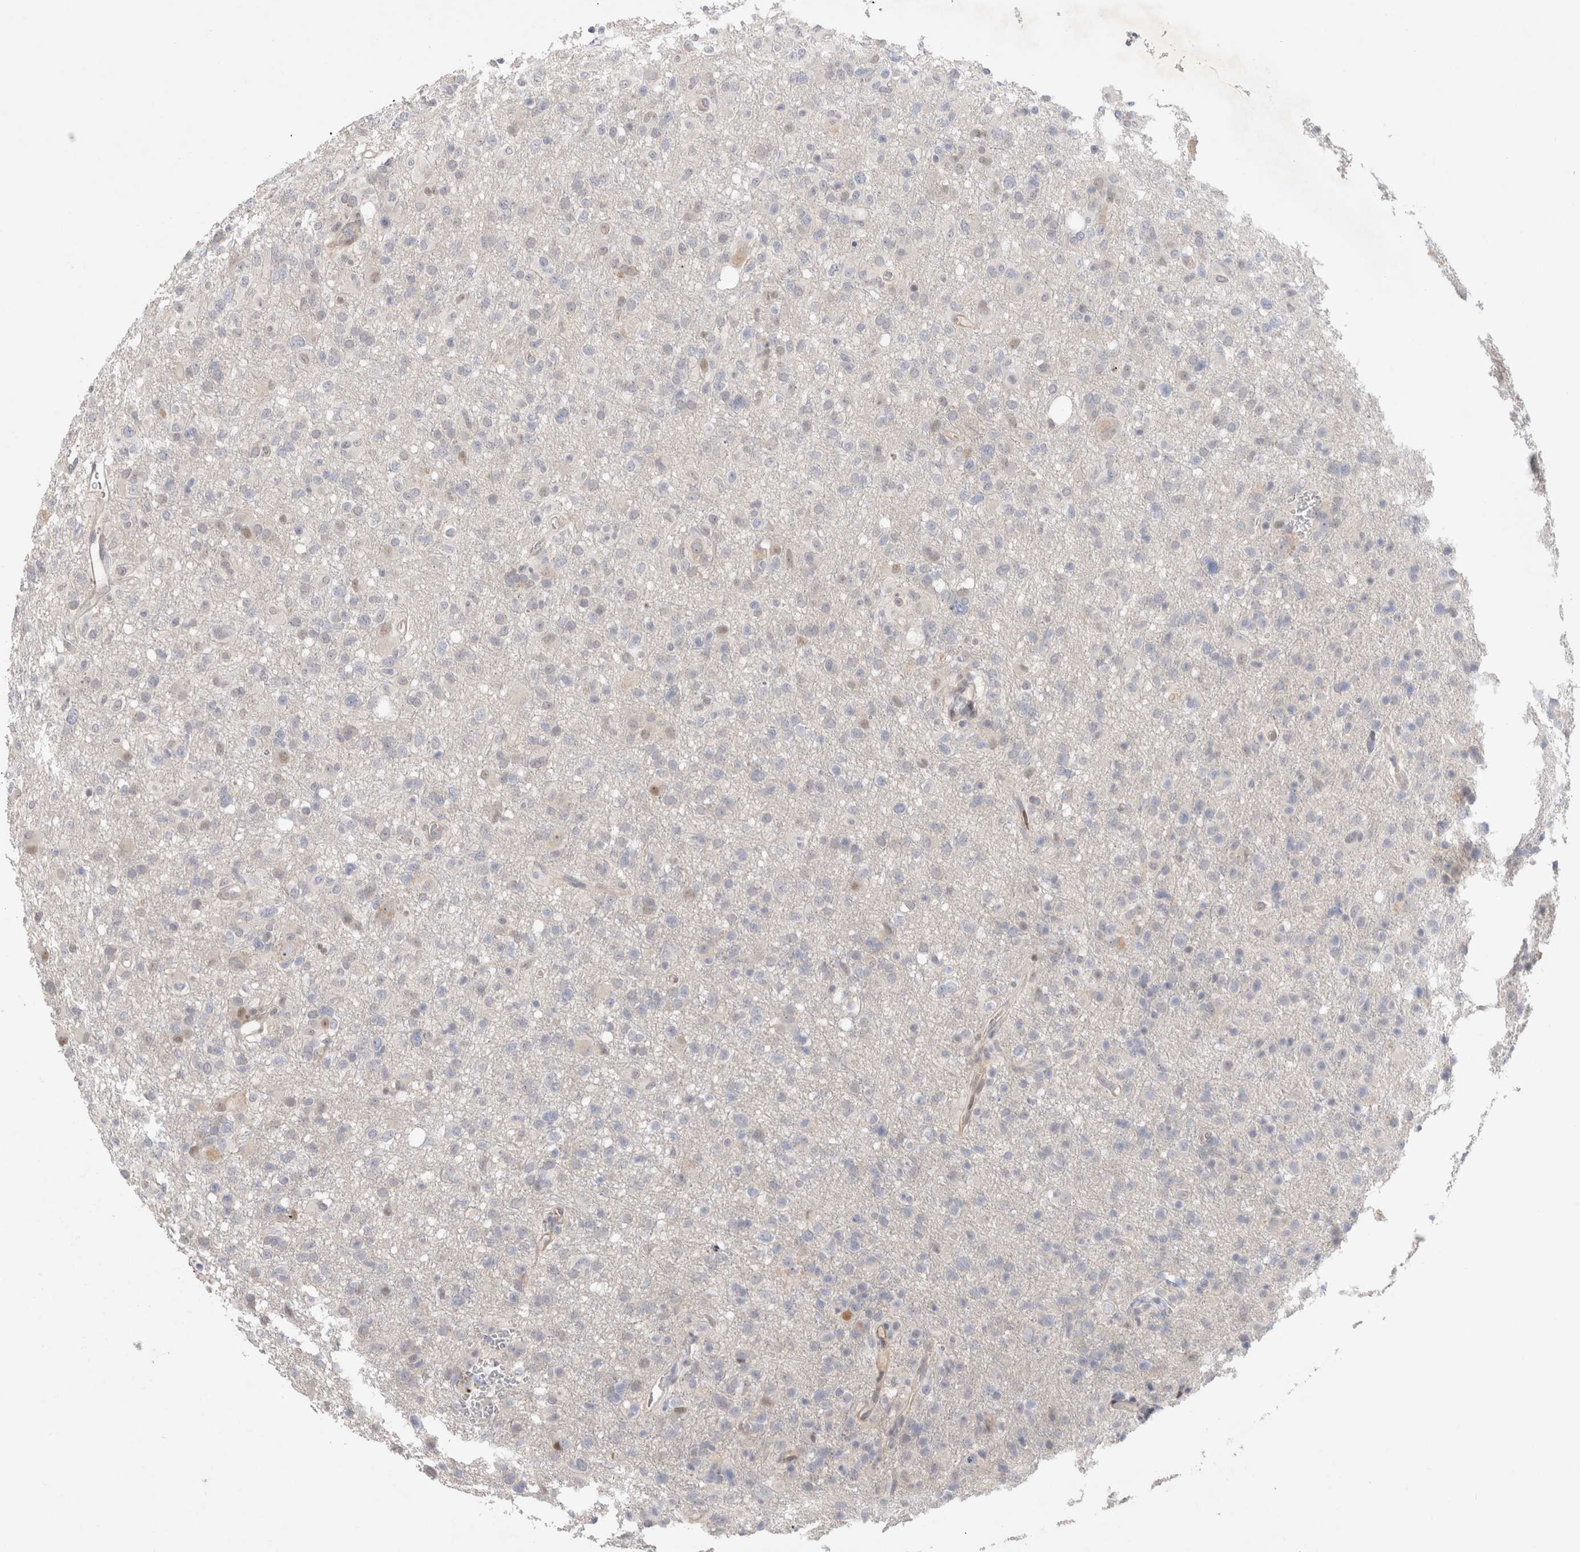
{"staining": {"intensity": "weak", "quantity": "<25%", "location": "nuclear"}, "tissue": "glioma", "cell_type": "Tumor cells", "image_type": "cancer", "snomed": [{"axis": "morphology", "description": "Glioma, malignant, High grade"}, {"axis": "topography", "description": "Brain"}], "caption": "An immunohistochemistry image of high-grade glioma (malignant) is shown. There is no staining in tumor cells of high-grade glioma (malignant).", "gene": "TCF4", "patient": {"sex": "female", "age": 57}}